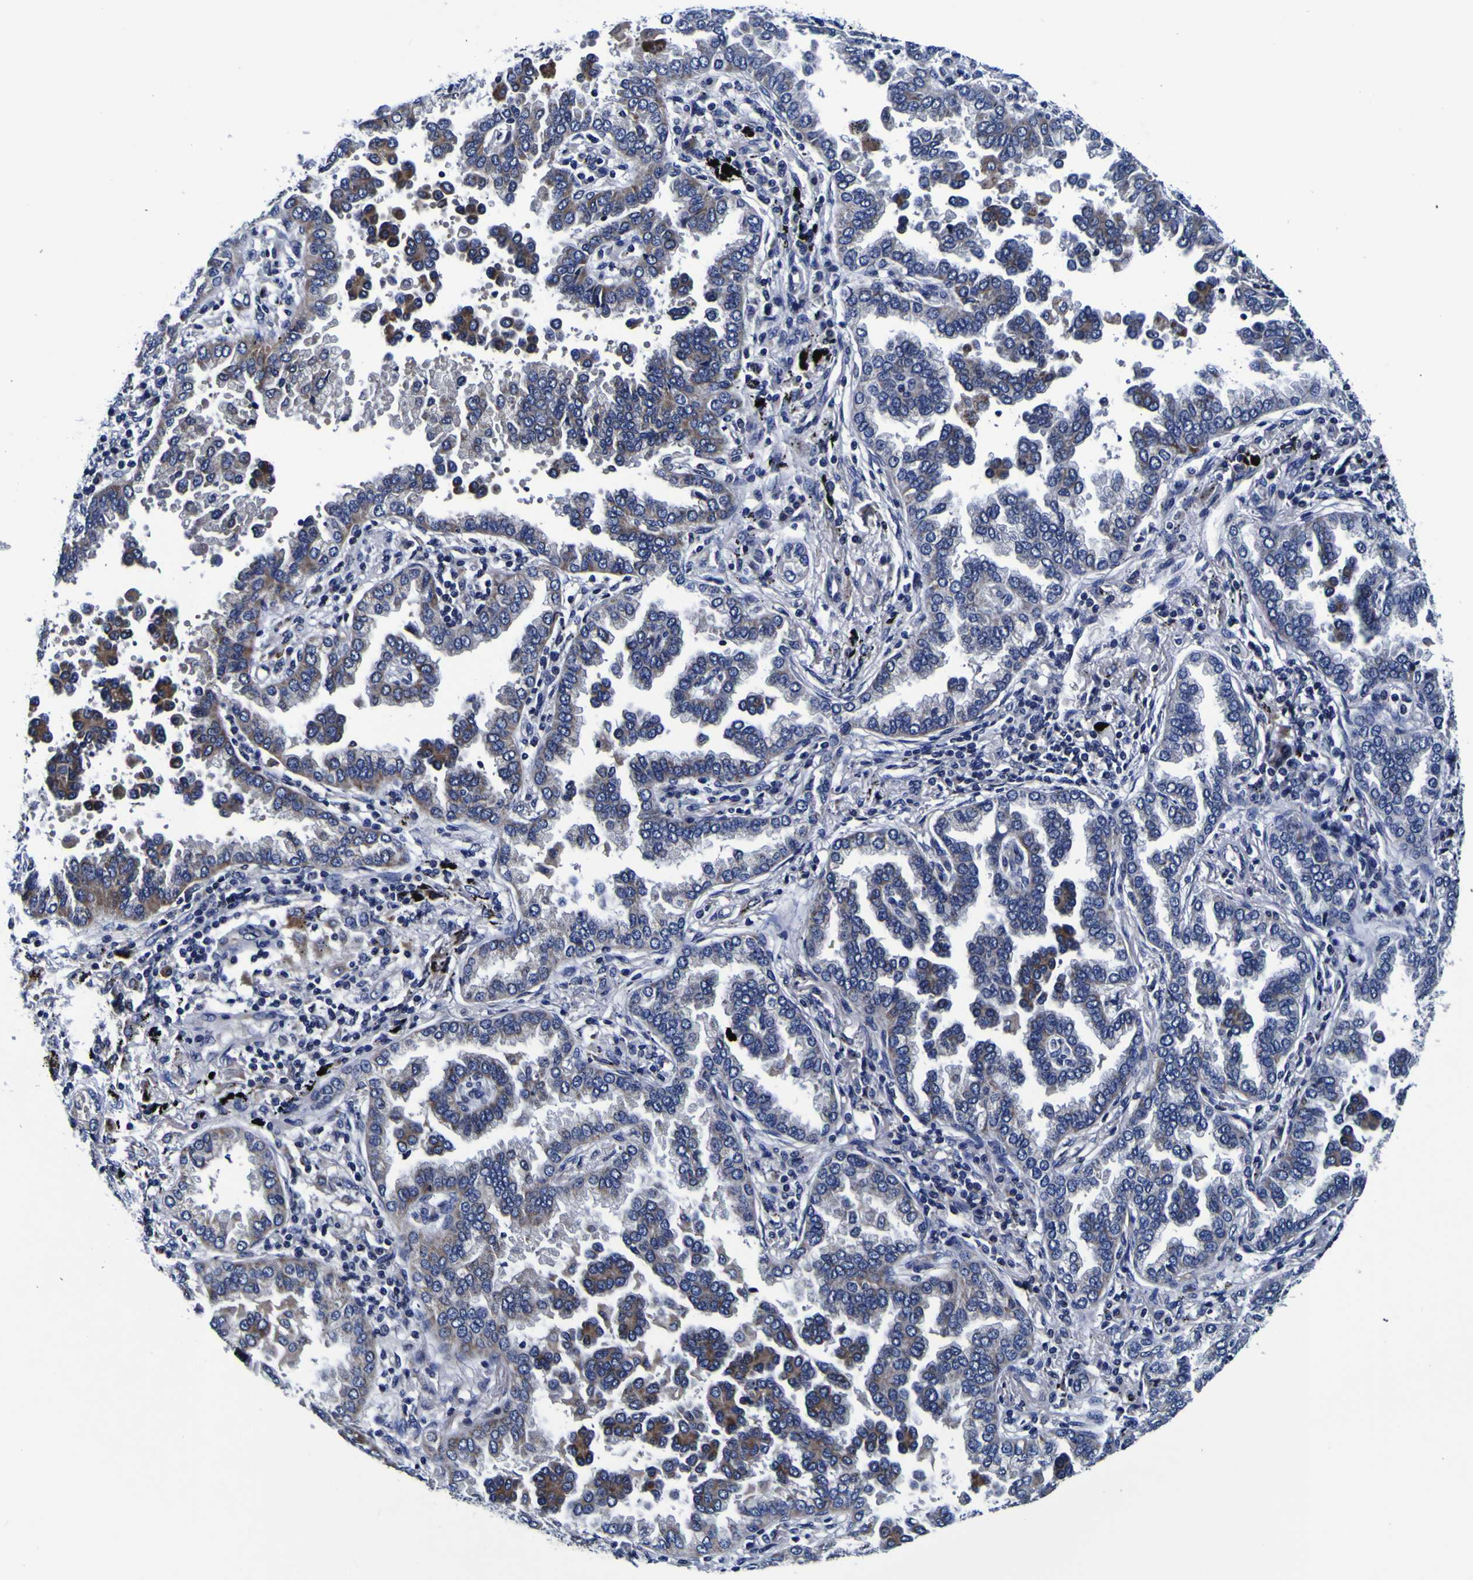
{"staining": {"intensity": "moderate", "quantity": "25%-75%", "location": "cytoplasmic/membranous"}, "tissue": "lung cancer", "cell_type": "Tumor cells", "image_type": "cancer", "snomed": [{"axis": "morphology", "description": "Normal tissue, NOS"}, {"axis": "morphology", "description": "Adenocarcinoma, NOS"}, {"axis": "topography", "description": "Lung"}], "caption": "Immunohistochemistry (IHC) of lung cancer shows medium levels of moderate cytoplasmic/membranous staining in approximately 25%-75% of tumor cells.", "gene": "PDLIM4", "patient": {"sex": "male", "age": 59}}